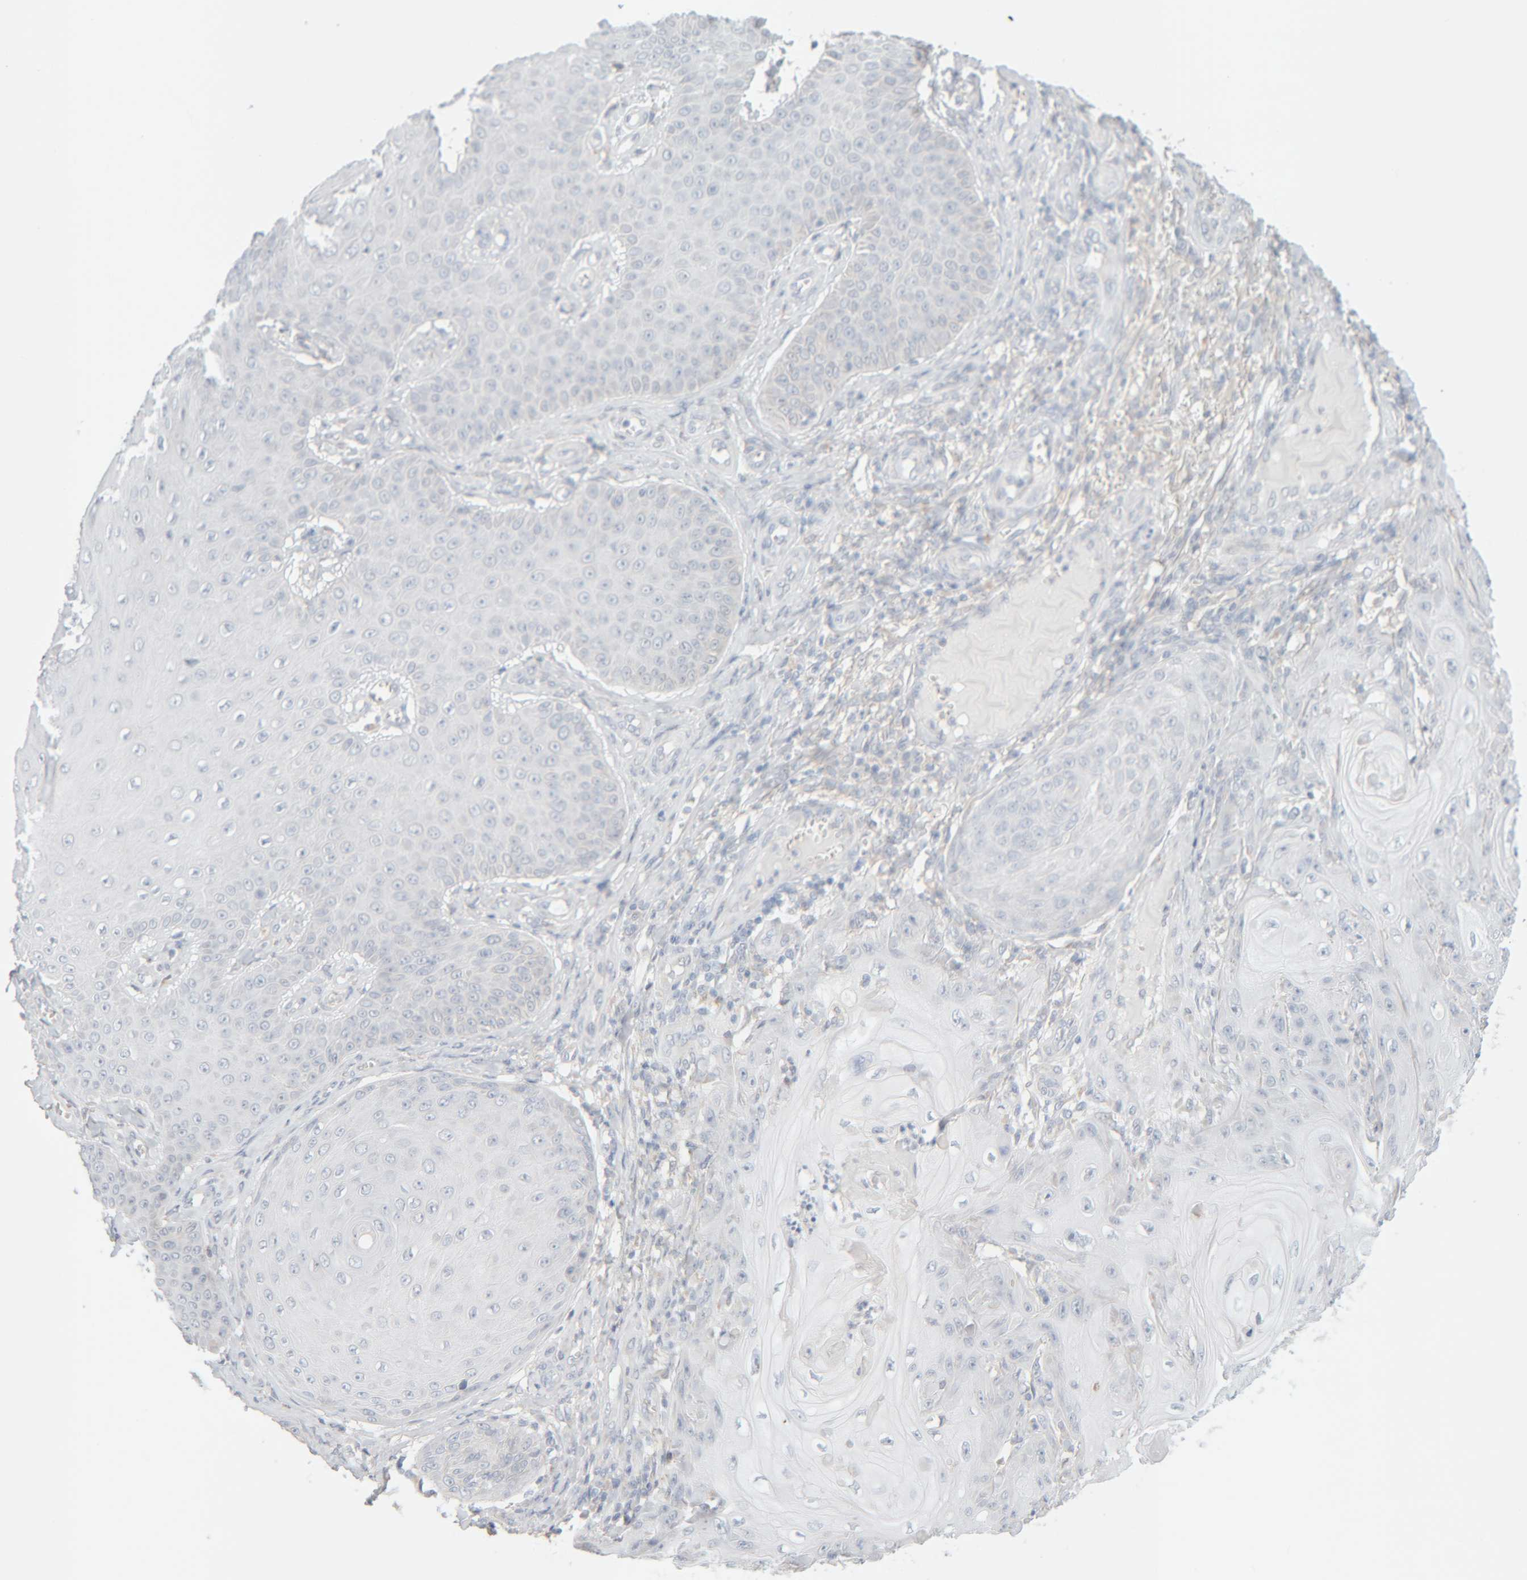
{"staining": {"intensity": "negative", "quantity": "none", "location": "none"}, "tissue": "skin cancer", "cell_type": "Tumor cells", "image_type": "cancer", "snomed": [{"axis": "morphology", "description": "Squamous cell carcinoma, NOS"}, {"axis": "topography", "description": "Skin"}], "caption": "The IHC micrograph has no significant staining in tumor cells of skin cancer (squamous cell carcinoma) tissue.", "gene": "RIDA", "patient": {"sex": "male", "age": 74}}